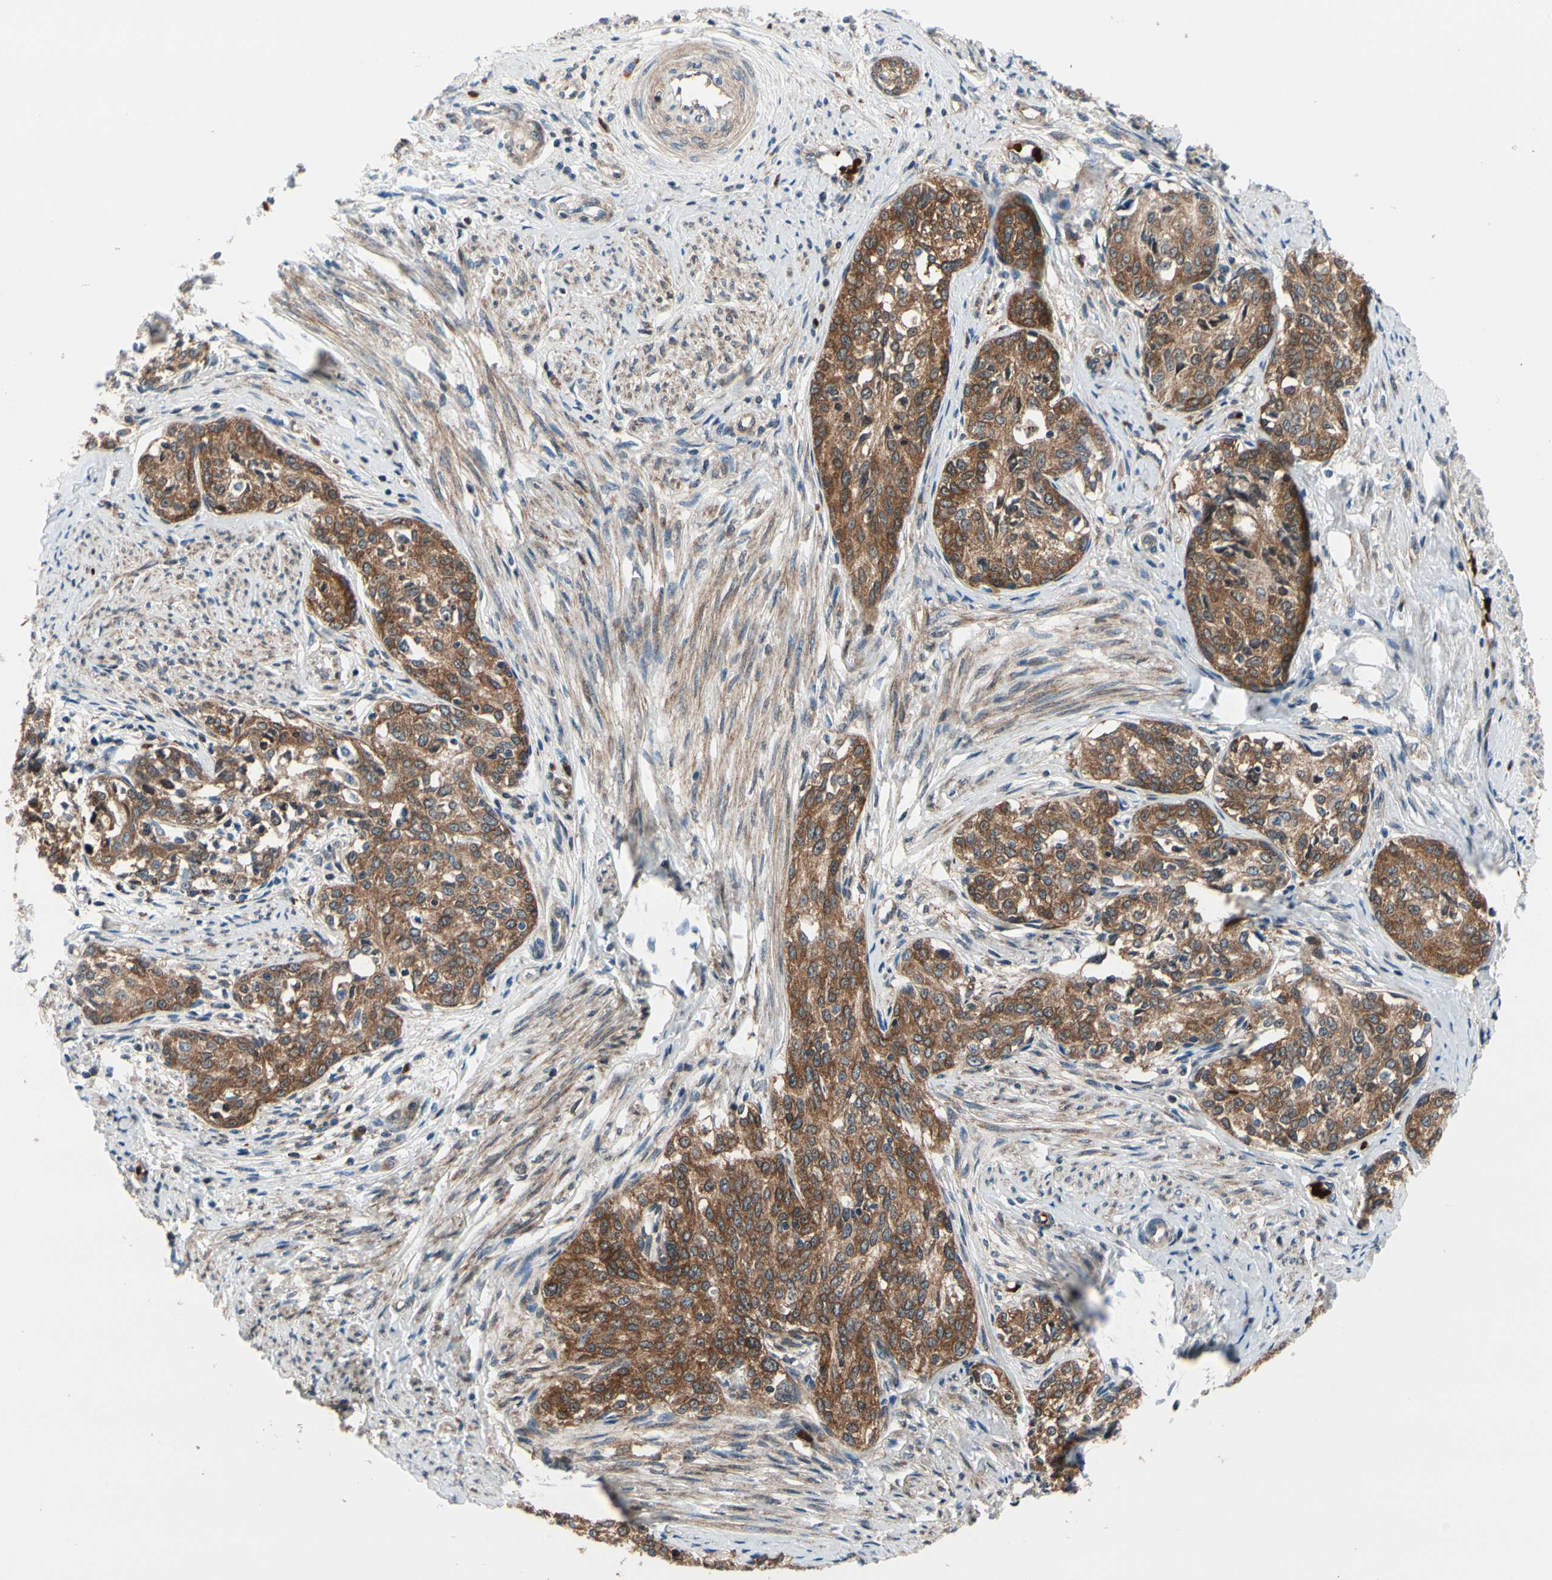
{"staining": {"intensity": "strong", "quantity": ">75%", "location": "cytoplasmic/membranous"}, "tissue": "cervical cancer", "cell_type": "Tumor cells", "image_type": "cancer", "snomed": [{"axis": "morphology", "description": "Squamous cell carcinoma, NOS"}, {"axis": "morphology", "description": "Adenocarcinoma, NOS"}, {"axis": "topography", "description": "Cervix"}], "caption": "Protein staining by immunohistochemistry (IHC) exhibits strong cytoplasmic/membranous positivity in about >75% of tumor cells in adenocarcinoma (cervical). The staining was performed using DAB (3,3'-diaminobenzidine) to visualize the protein expression in brown, while the nuclei were stained in blue with hematoxylin (Magnification: 20x).", "gene": "PRDX2", "patient": {"sex": "female", "age": 52}}